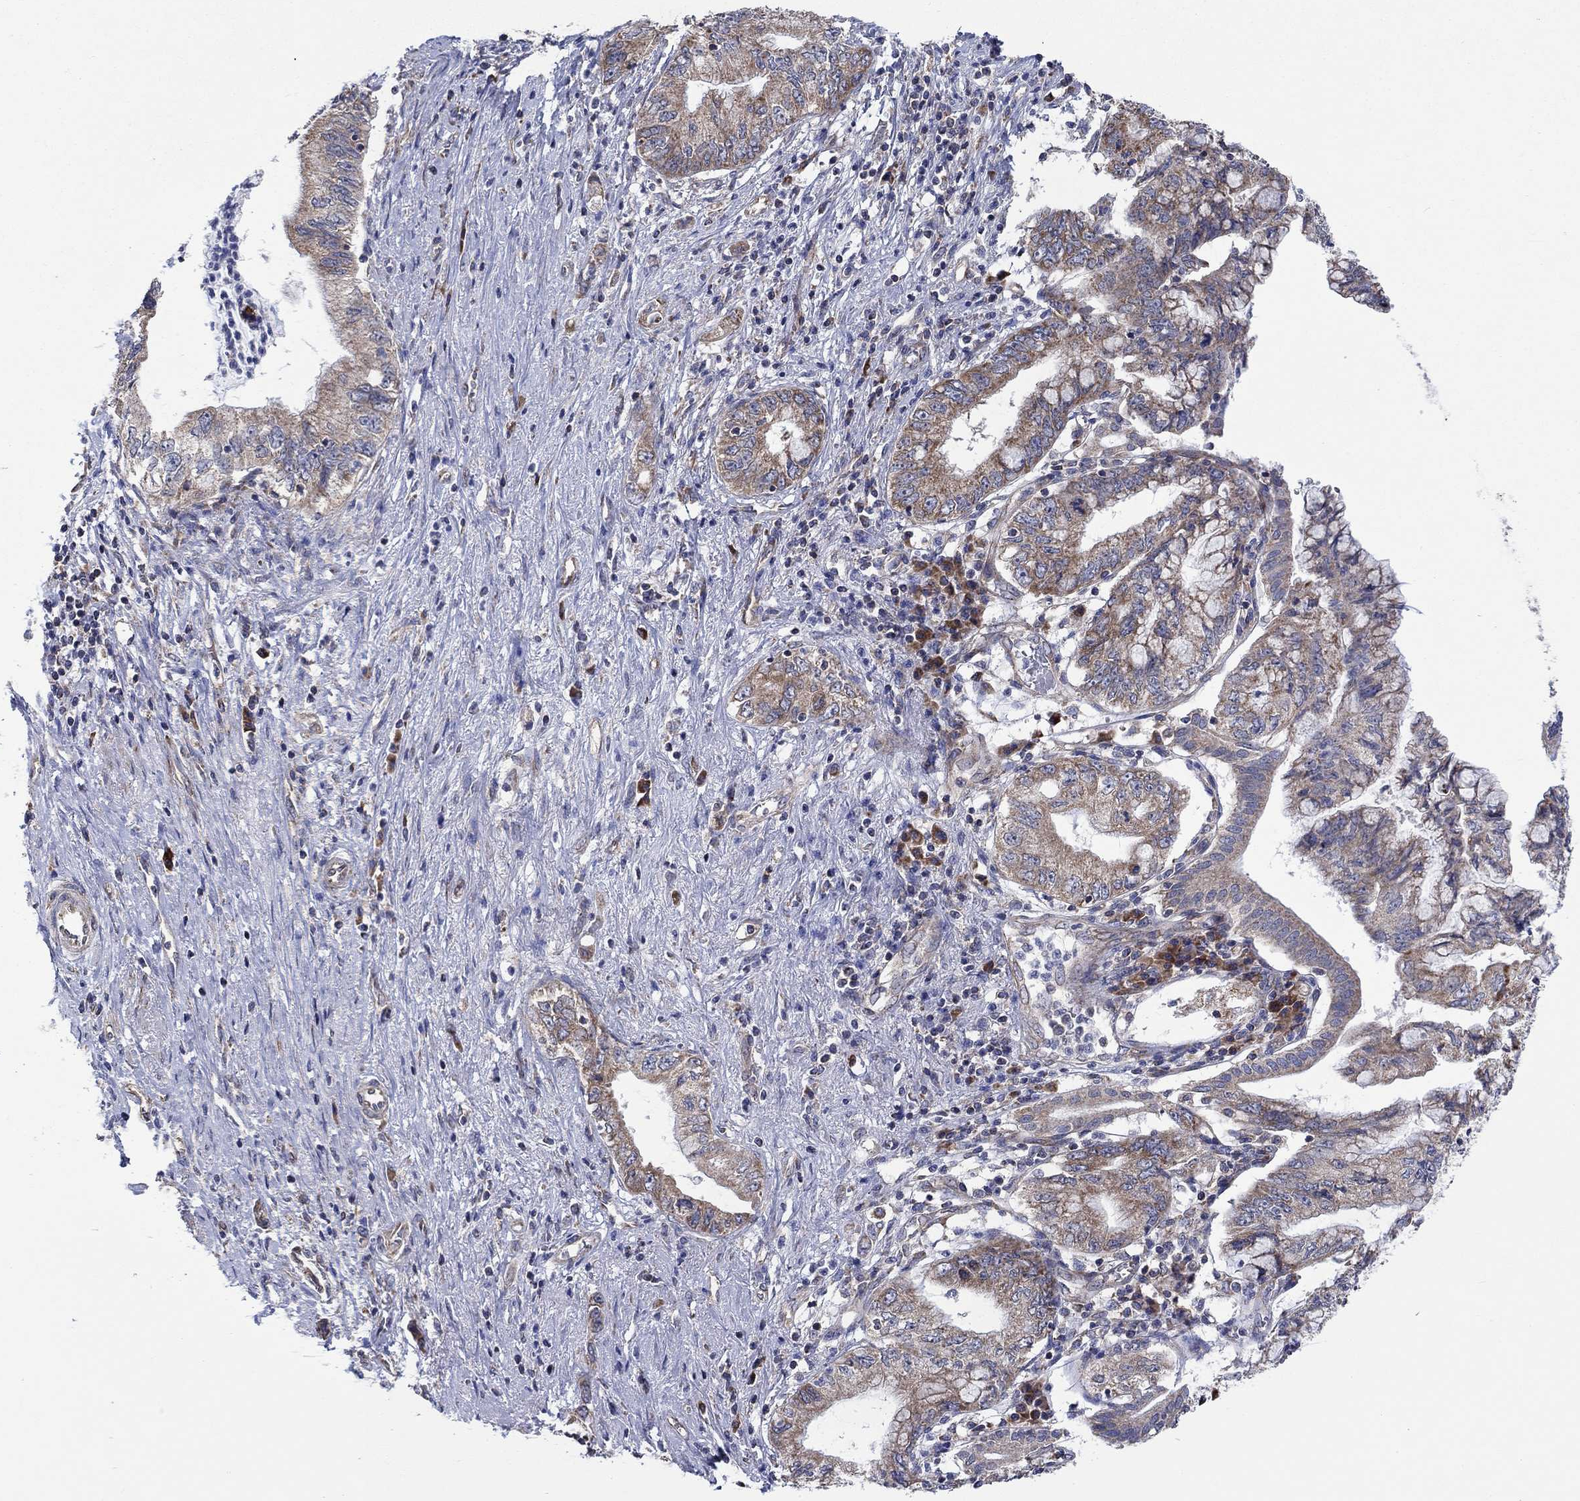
{"staining": {"intensity": "weak", "quantity": "25%-75%", "location": "cytoplasmic/membranous"}, "tissue": "pancreatic cancer", "cell_type": "Tumor cells", "image_type": "cancer", "snomed": [{"axis": "morphology", "description": "Adenocarcinoma, NOS"}, {"axis": "topography", "description": "Pancreas"}], "caption": "This image displays pancreatic adenocarcinoma stained with IHC to label a protein in brown. The cytoplasmic/membranous of tumor cells show weak positivity for the protein. Nuclei are counter-stained blue.", "gene": "RPLP0", "patient": {"sex": "female", "age": 73}}